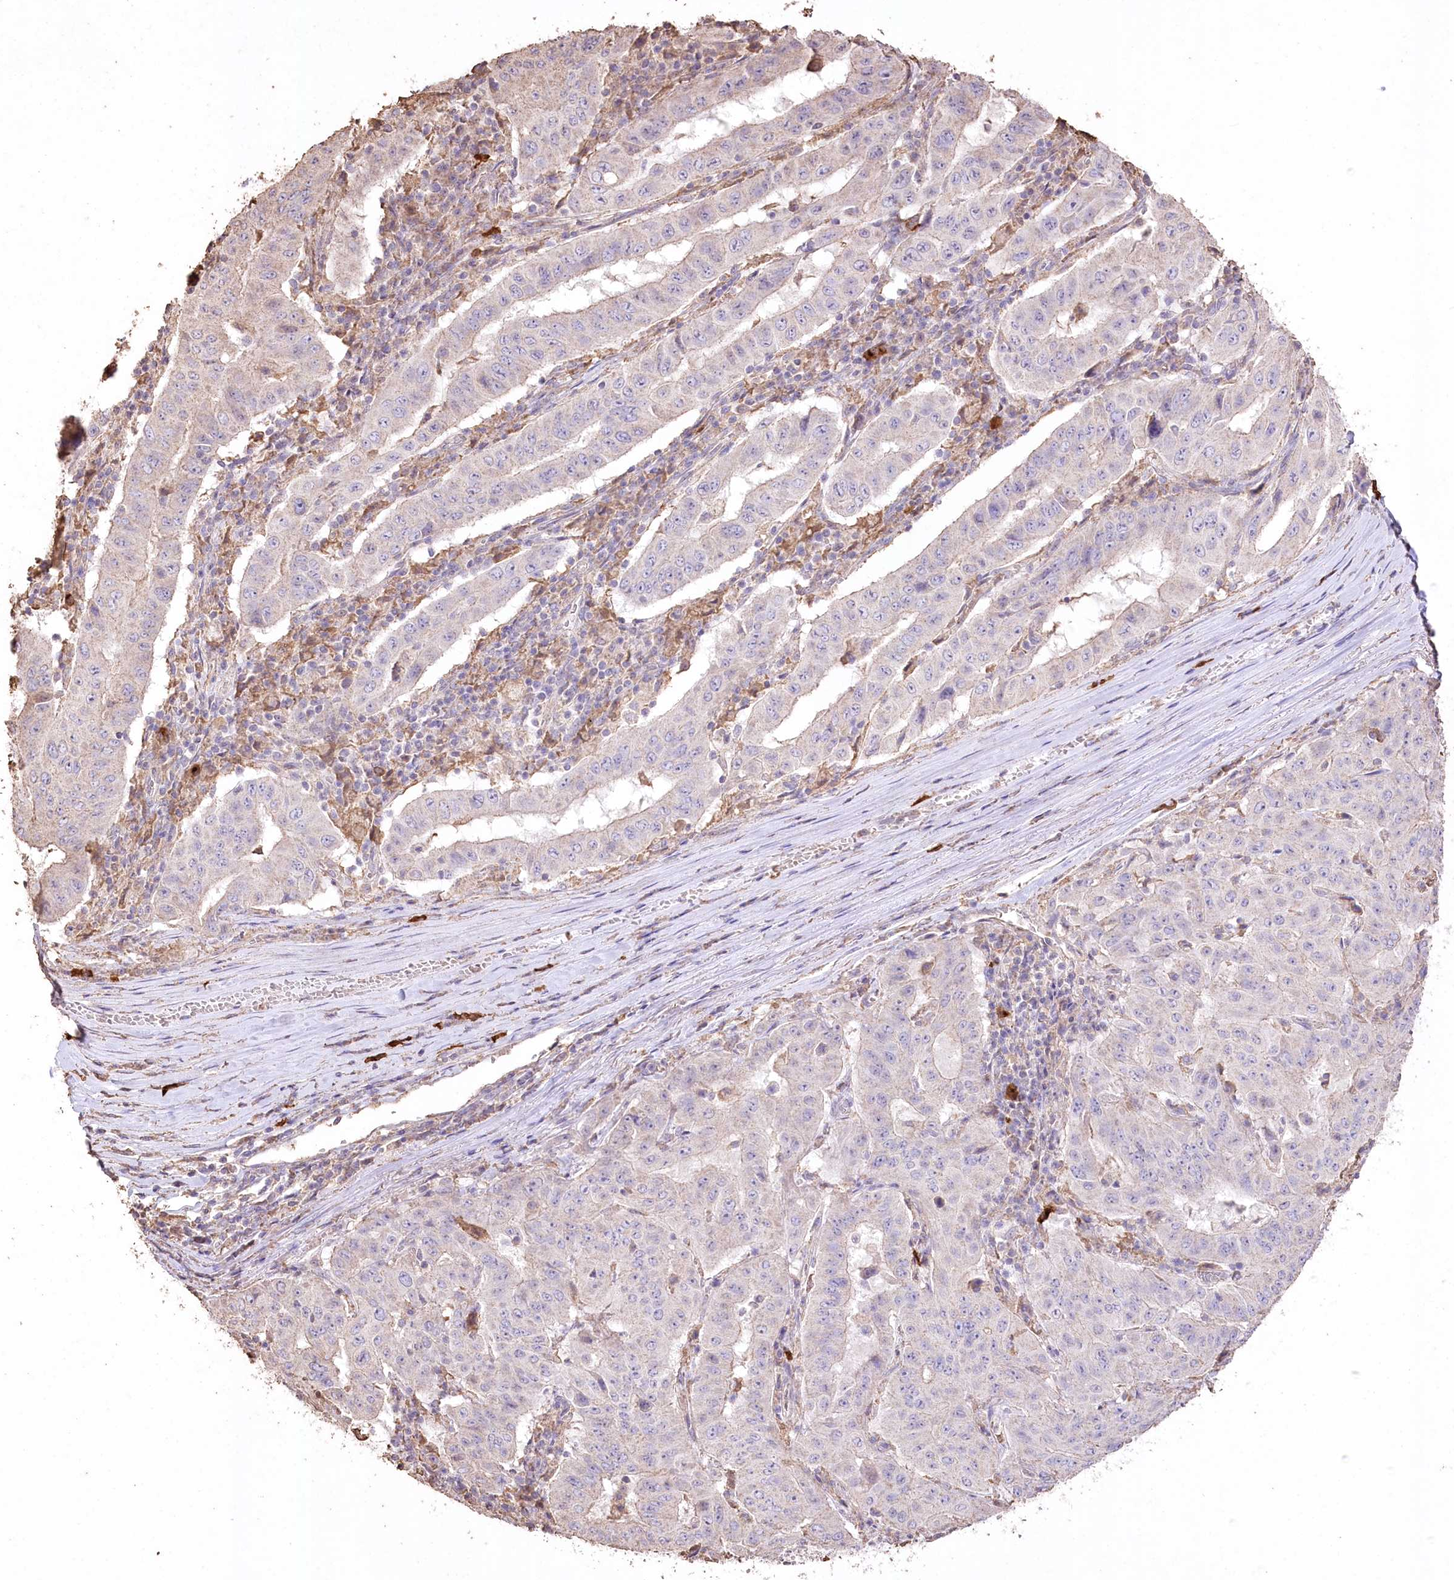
{"staining": {"intensity": "negative", "quantity": "none", "location": "none"}, "tissue": "pancreatic cancer", "cell_type": "Tumor cells", "image_type": "cancer", "snomed": [{"axis": "morphology", "description": "Adenocarcinoma, NOS"}, {"axis": "topography", "description": "Pancreas"}], "caption": "This is an immunohistochemistry (IHC) histopathology image of human adenocarcinoma (pancreatic). There is no positivity in tumor cells.", "gene": "IREB2", "patient": {"sex": "male", "age": 63}}